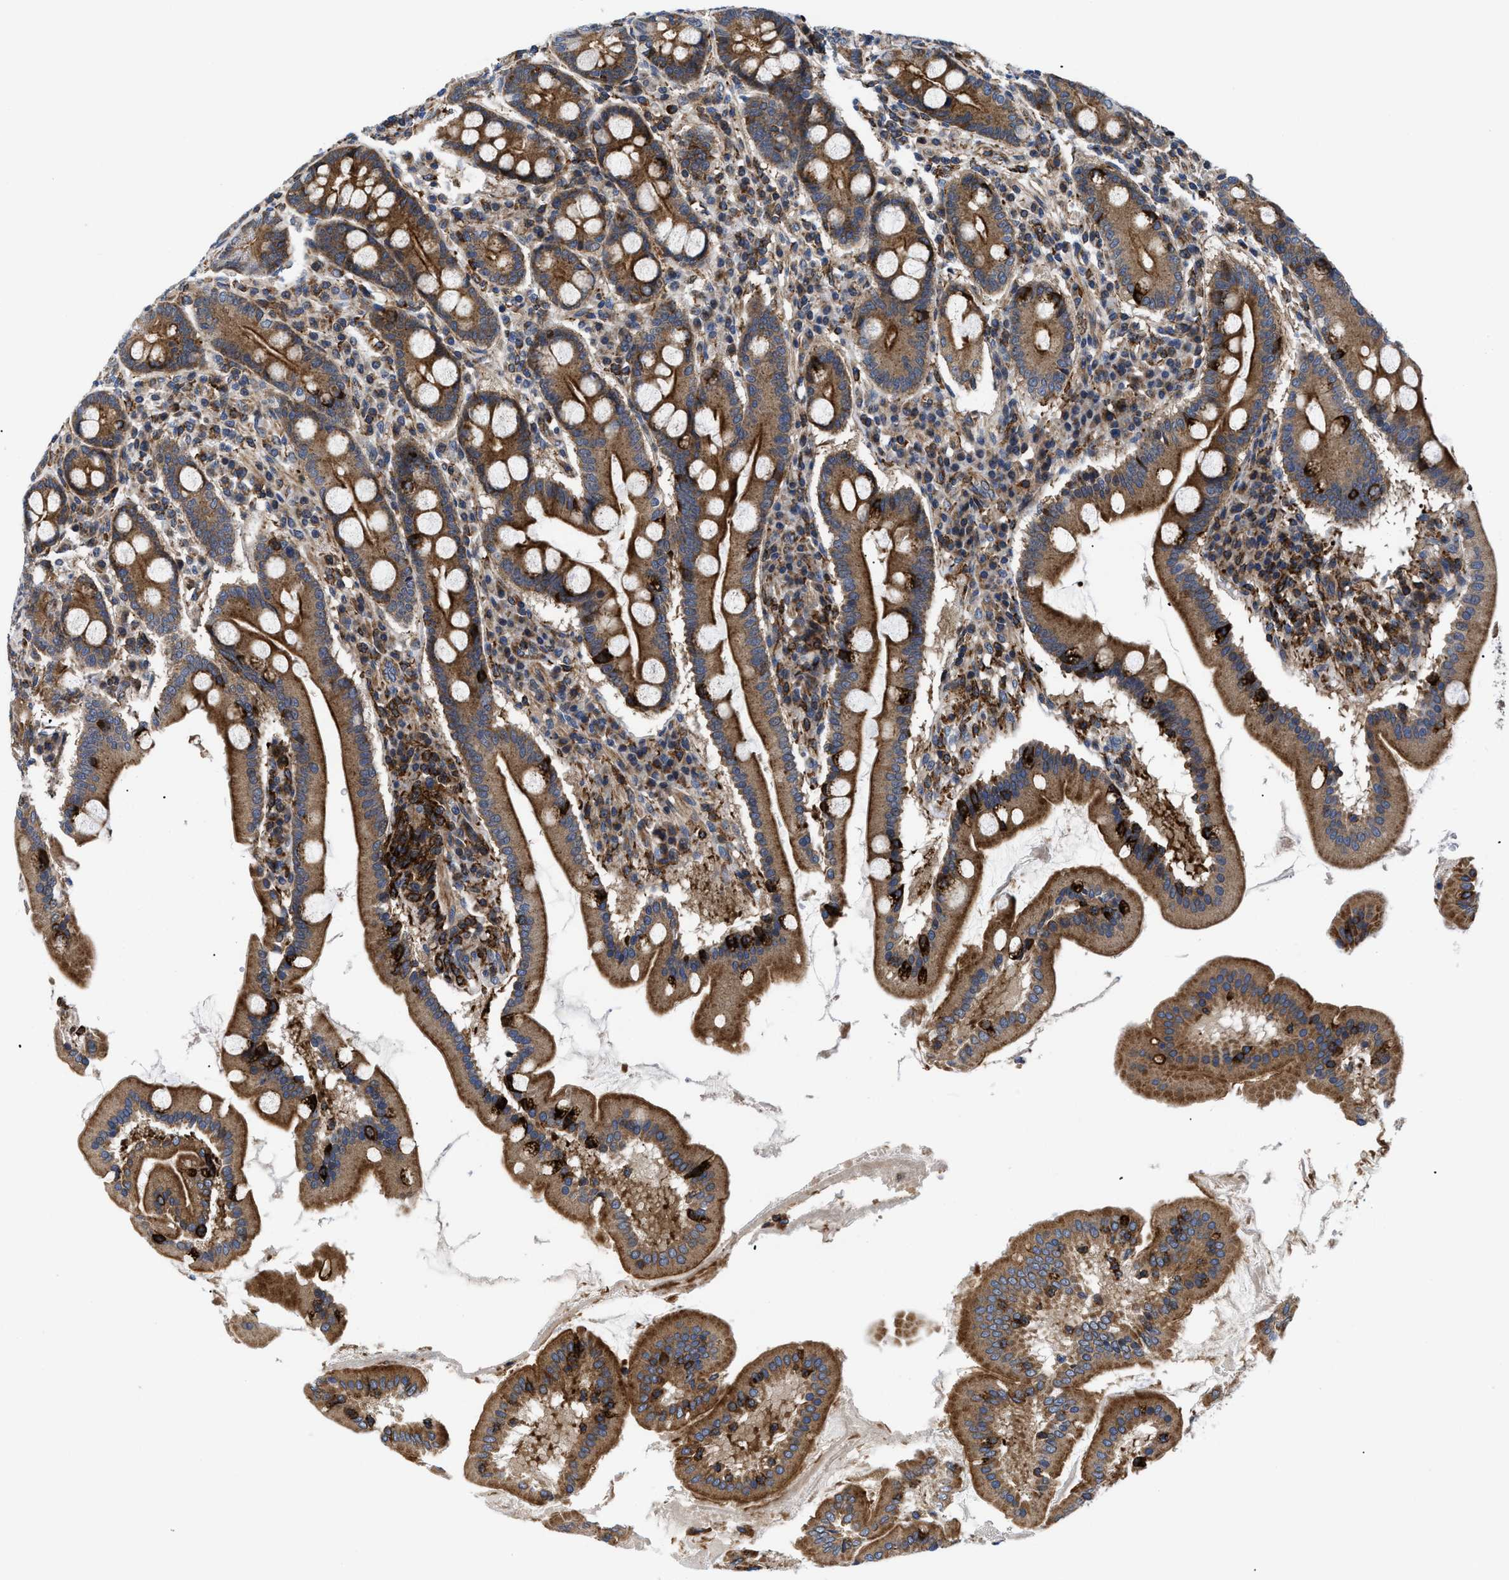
{"staining": {"intensity": "strong", "quantity": ">75%", "location": "cytoplasmic/membranous"}, "tissue": "duodenum", "cell_type": "Glandular cells", "image_type": "normal", "snomed": [{"axis": "morphology", "description": "Normal tissue, NOS"}, {"axis": "topography", "description": "Duodenum"}], "caption": "Approximately >75% of glandular cells in unremarkable duodenum reveal strong cytoplasmic/membranous protein expression as visualized by brown immunohistochemical staining.", "gene": "SPAST", "patient": {"sex": "male", "age": 50}}